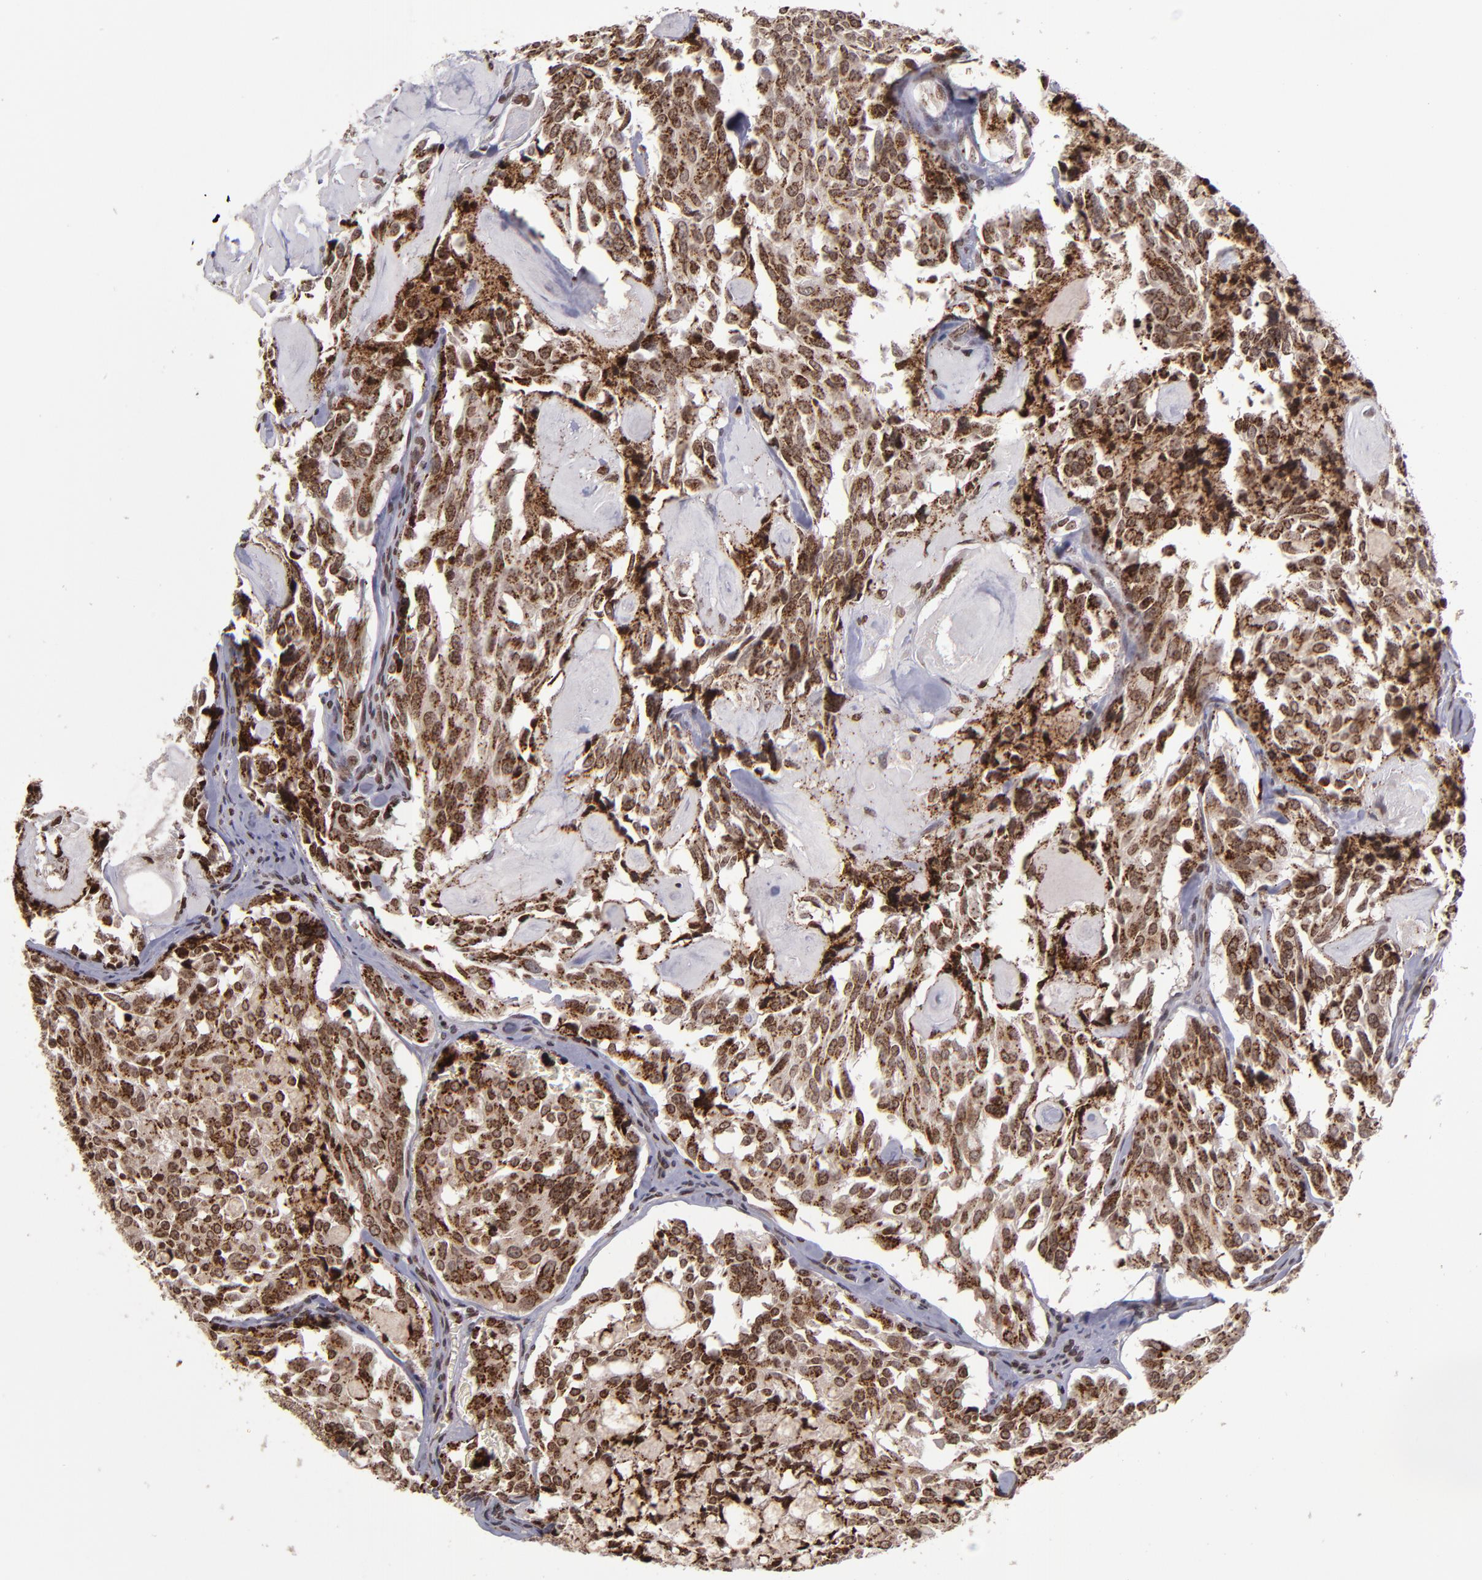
{"staining": {"intensity": "strong", "quantity": ">75%", "location": "cytoplasmic/membranous,nuclear"}, "tissue": "thyroid cancer", "cell_type": "Tumor cells", "image_type": "cancer", "snomed": [{"axis": "morphology", "description": "Carcinoma, NOS"}, {"axis": "morphology", "description": "Carcinoid, malignant, NOS"}, {"axis": "topography", "description": "Thyroid gland"}], "caption": "Protein staining shows strong cytoplasmic/membranous and nuclear staining in approximately >75% of tumor cells in thyroid cancer (carcinoid (malignant)). (DAB (3,3'-diaminobenzidine) = brown stain, brightfield microscopy at high magnification).", "gene": "CSDC2", "patient": {"sex": "male", "age": 33}}